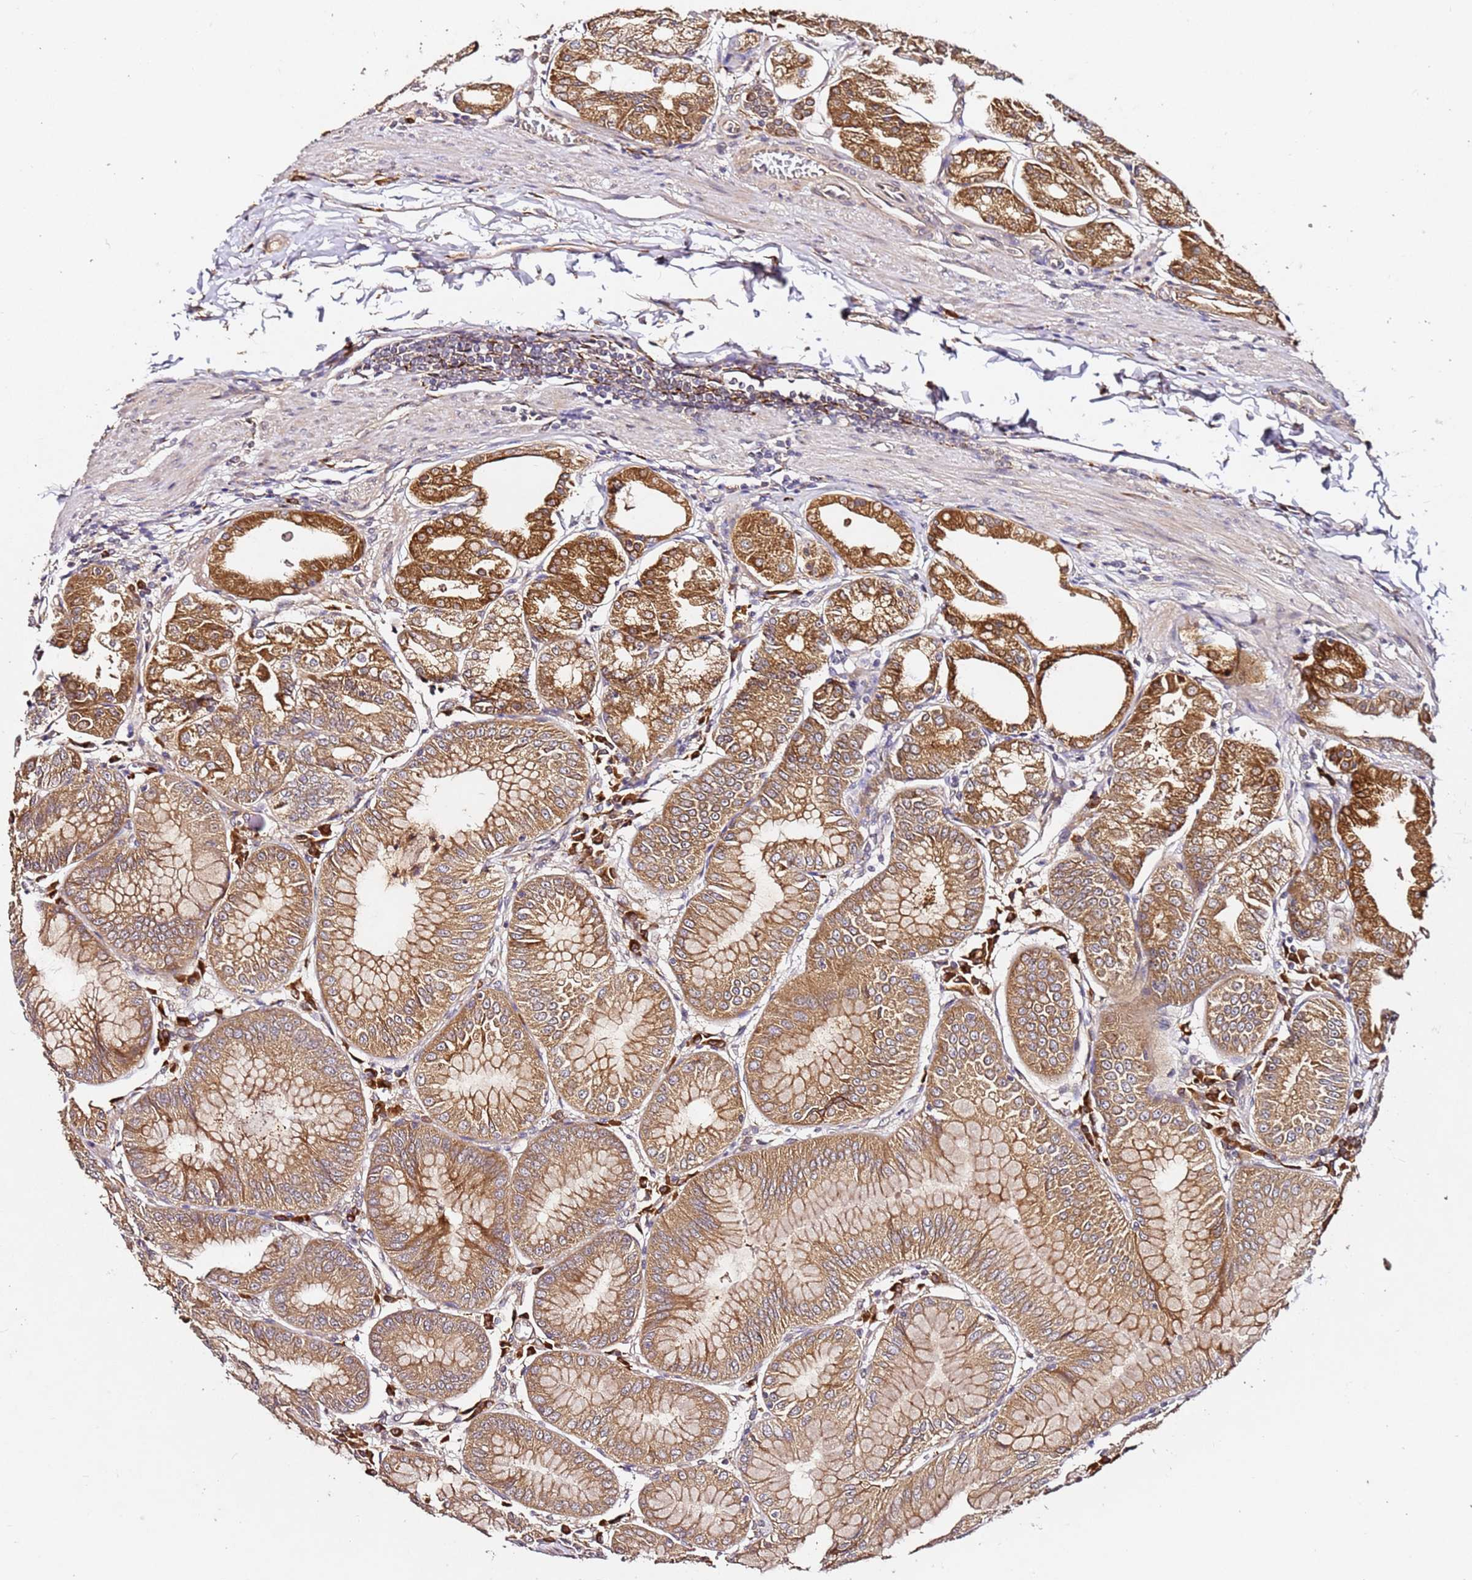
{"staining": {"intensity": "moderate", "quantity": ">75%", "location": "cytoplasmic/membranous"}, "tissue": "stomach", "cell_type": "Glandular cells", "image_type": "normal", "snomed": [{"axis": "morphology", "description": "Normal tissue, NOS"}, {"axis": "topography", "description": "Stomach, lower"}], "caption": "Immunohistochemical staining of unremarkable stomach exhibits medium levels of moderate cytoplasmic/membranous staining in approximately >75% of glandular cells. Using DAB (3,3'-diaminobenzidine) (brown) and hematoxylin (blue) stains, captured at high magnification using brightfield microscopy.", "gene": "ALG11", "patient": {"sex": "male", "age": 71}}